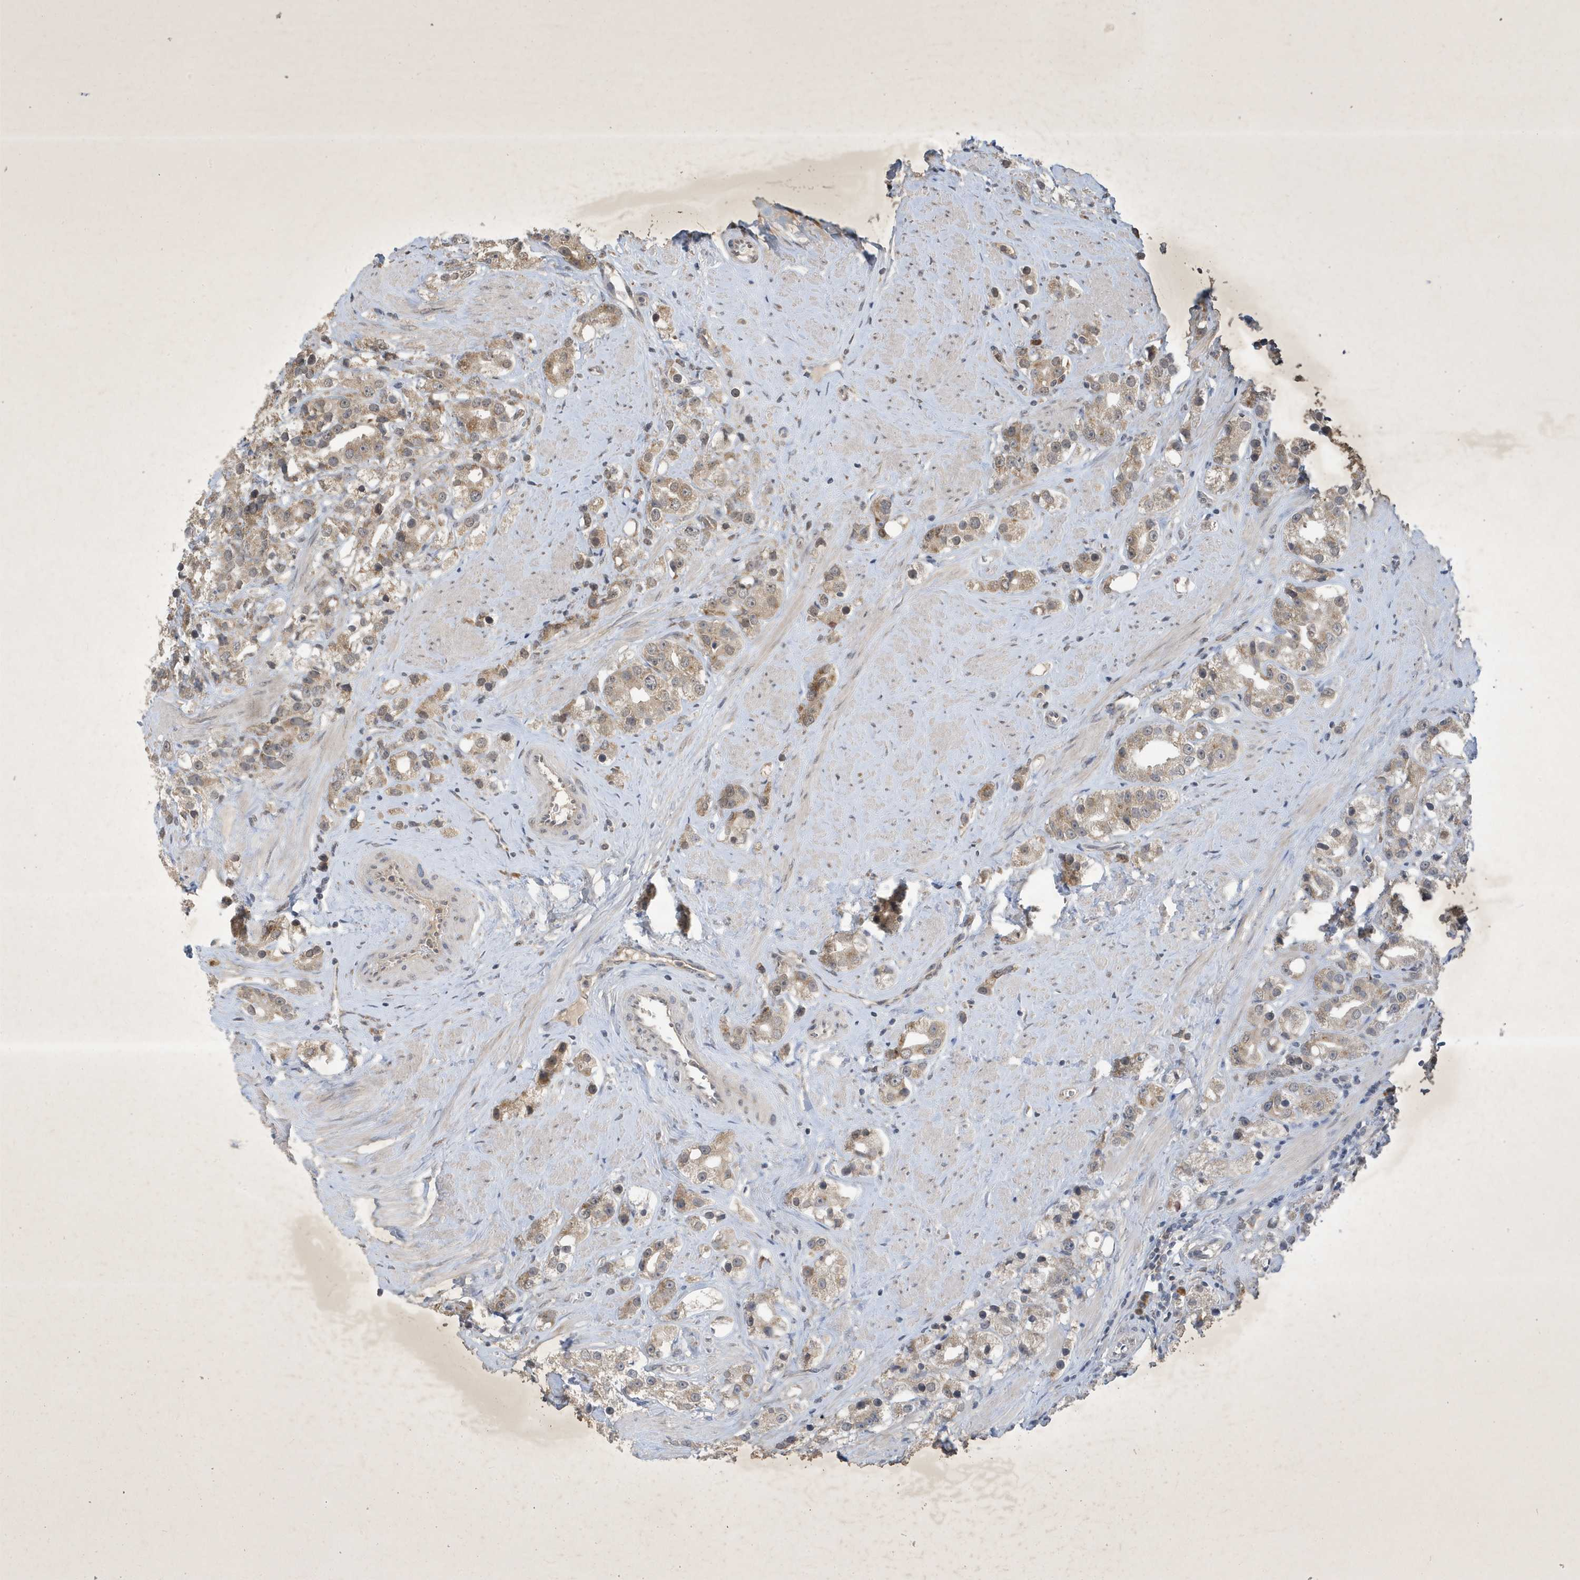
{"staining": {"intensity": "weak", "quantity": ">75%", "location": "cytoplasmic/membranous"}, "tissue": "prostate cancer", "cell_type": "Tumor cells", "image_type": "cancer", "snomed": [{"axis": "morphology", "description": "Adenocarcinoma, NOS"}, {"axis": "topography", "description": "Prostate"}], "caption": "About >75% of tumor cells in human adenocarcinoma (prostate) display weak cytoplasmic/membranous protein staining as visualized by brown immunohistochemical staining.", "gene": "STX10", "patient": {"sex": "male", "age": 79}}